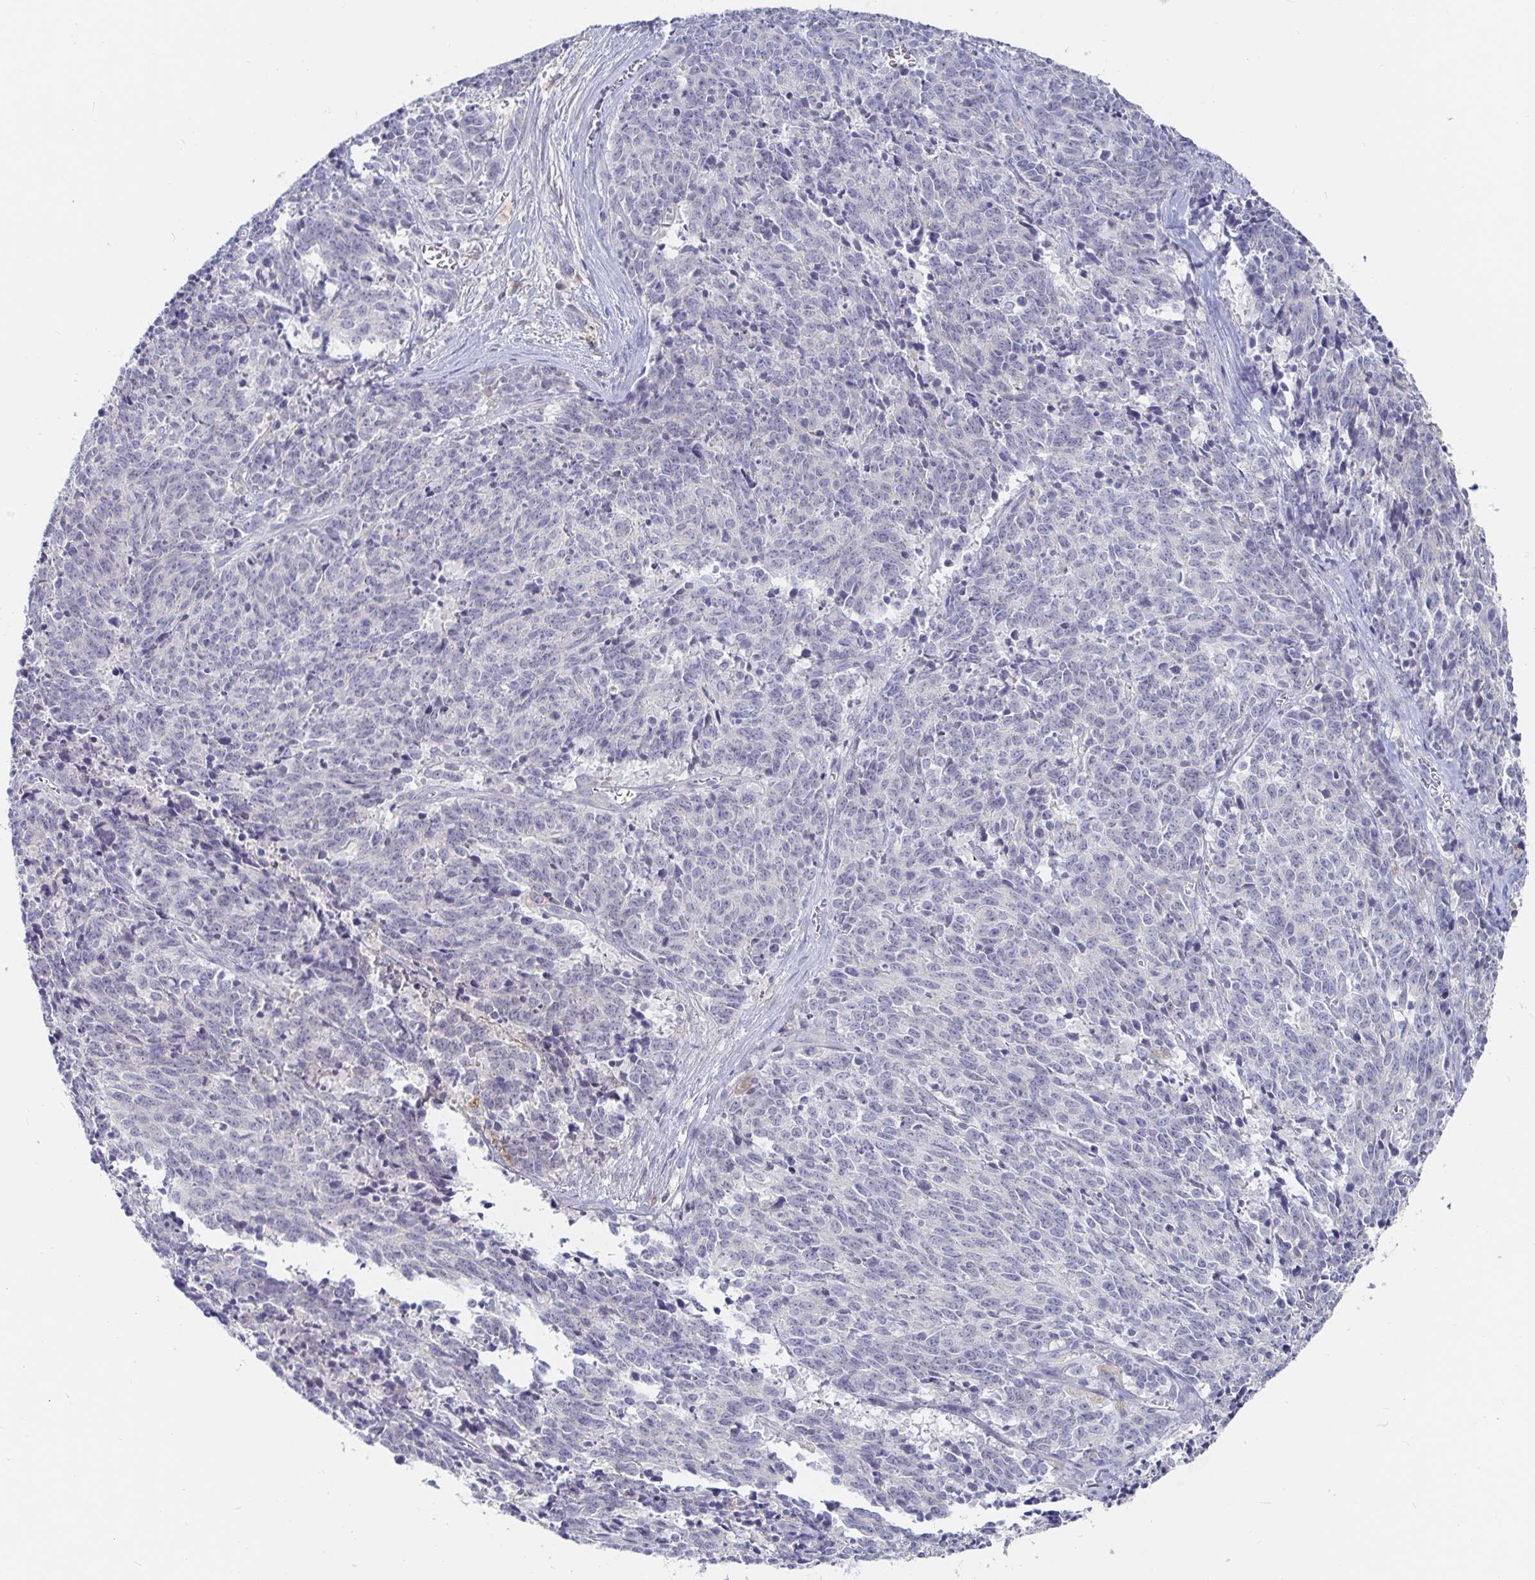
{"staining": {"intensity": "negative", "quantity": "none", "location": "none"}, "tissue": "cervical cancer", "cell_type": "Tumor cells", "image_type": "cancer", "snomed": [{"axis": "morphology", "description": "Squamous cell carcinoma, NOS"}, {"axis": "topography", "description": "Cervix"}], "caption": "An IHC histopathology image of cervical cancer is shown. There is no staining in tumor cells of cervical cancer.", "gene": "SPPL3", "patient": {"sex": "female", "age": 29}}